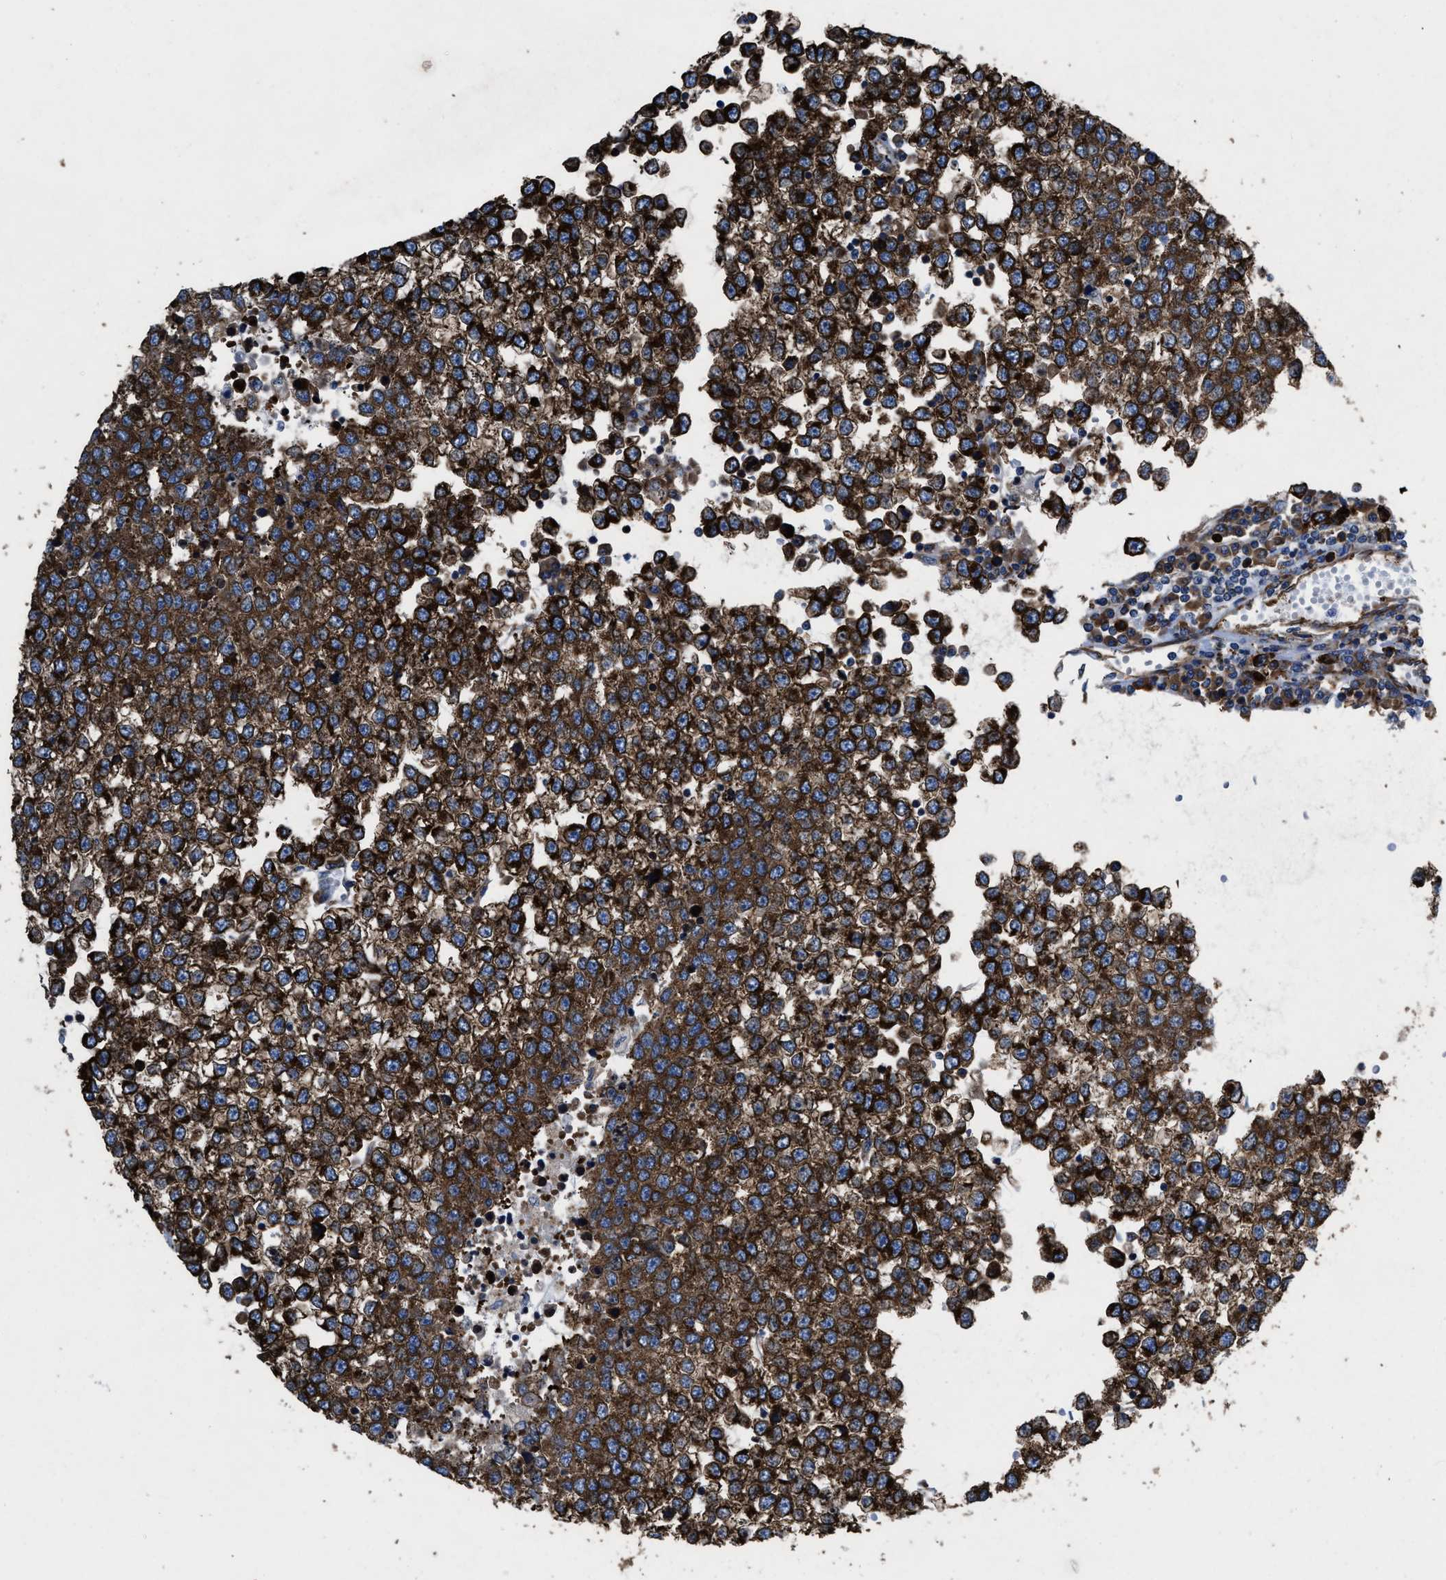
{"staining": {"intensity": "strong", "quantity": ">75%", "location": "cytoplasmic/membranous"}, "tissue": "testis cancer", "cell_type": "Tumor cells", "image_type": "cancer", "snomed": [{"axis": "morphology", "description": "Seminoma, NOS"}, {"axis": "topography", "description": "Testis"}], "caption": "Immunohistochemical staining of human testis cancer shows high levels of strong cytoplasmic/membranous expression in about >75% of tumor cells.", "gene": "CAPRIN1", "patient": {"sex": "male", "age": 65}}